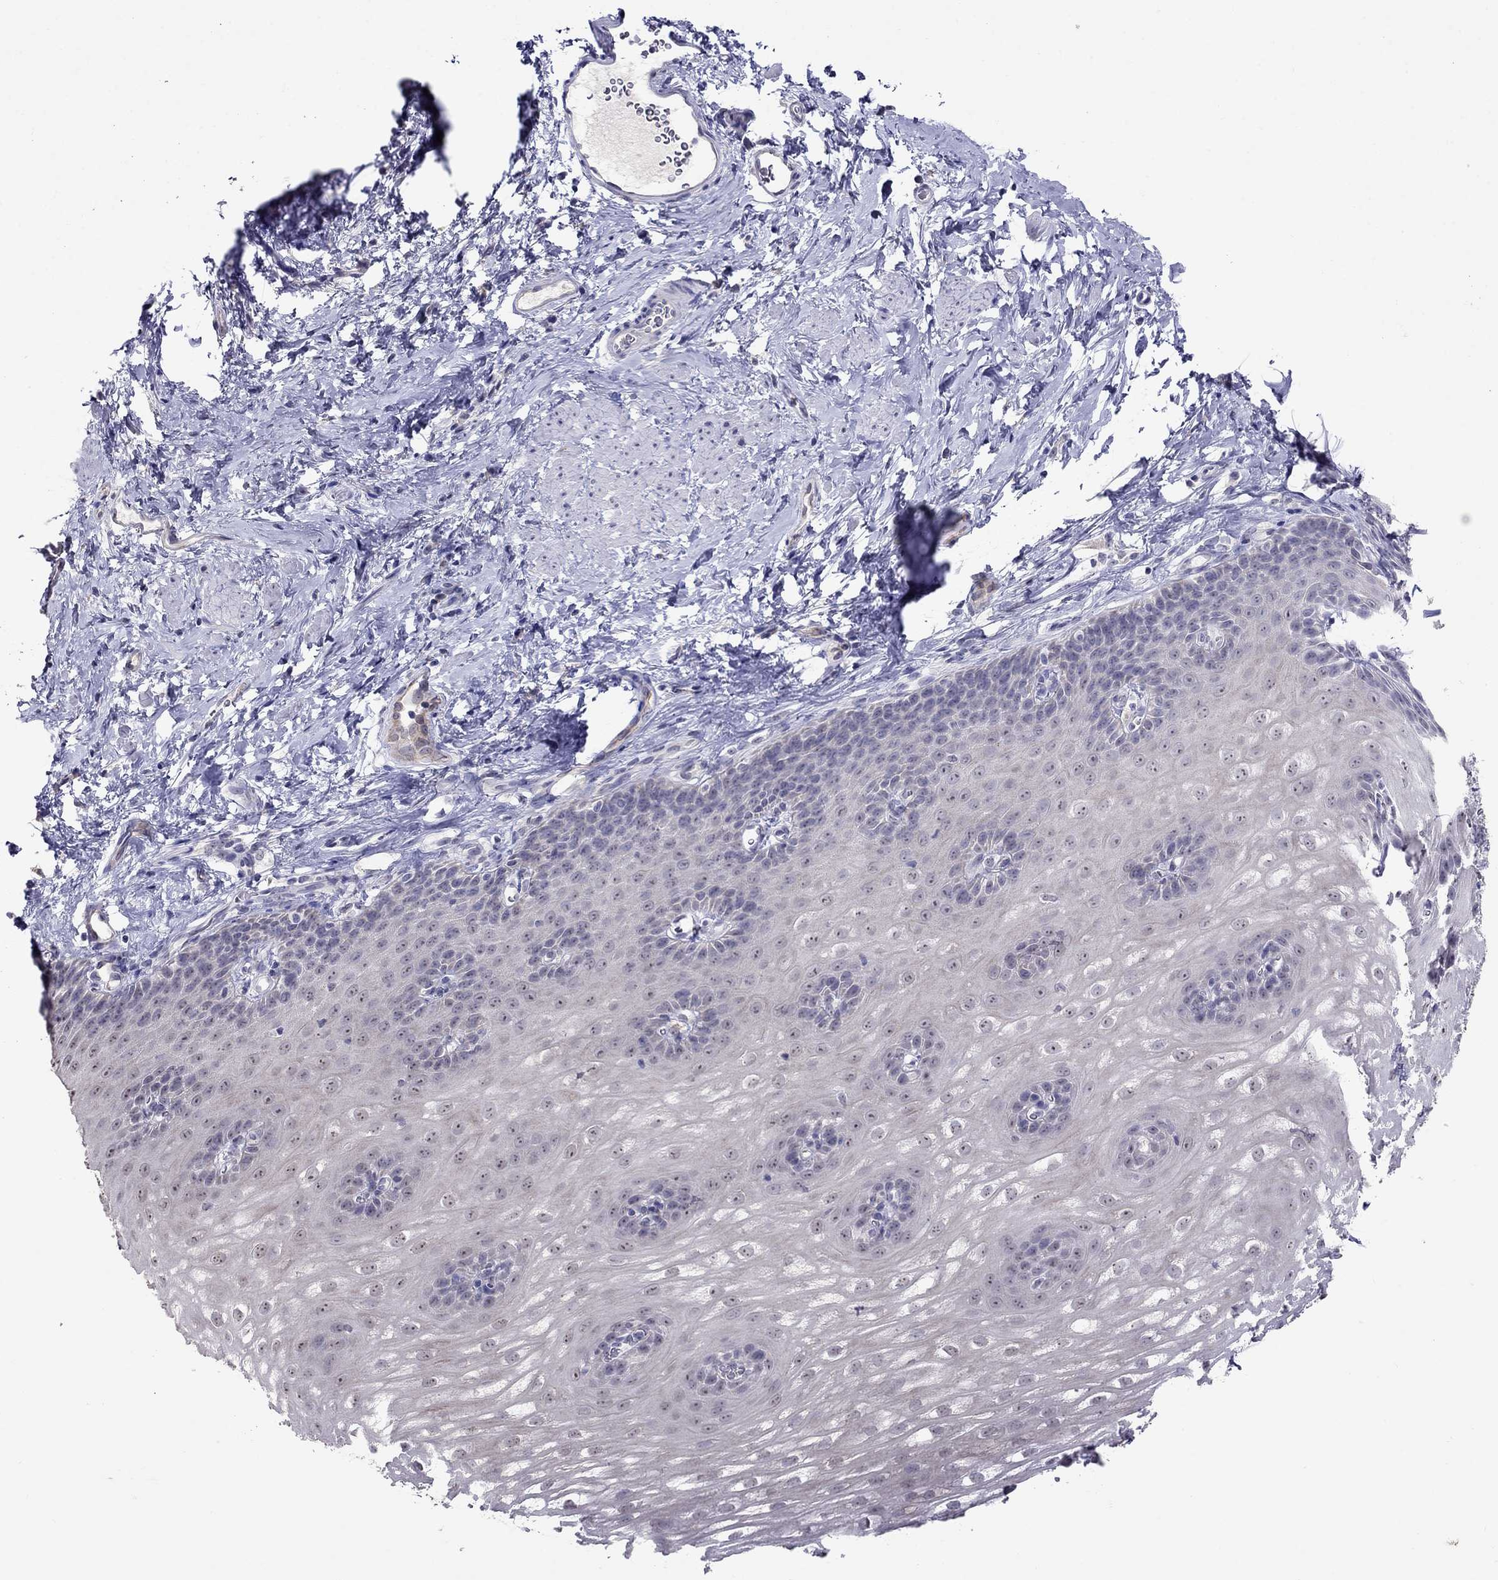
{"staining": {"intensity": "negative", "quantity": "none", "location": "none"}, "tissue": "esophagus", "cell_type": "Squamous epithelial cells", "image_type": "normal", "snomed": [{"axis": "morphology", "description": "Normal tissue, NOS"}, {"axis": "topography", "description": "Esophagus"}], "caption": "Esophagus stained for a protein using IHC displays no expression squamous epithelial cells.", "gene": "MYO3B", "patient": {"sex": "male", "age": 64}}